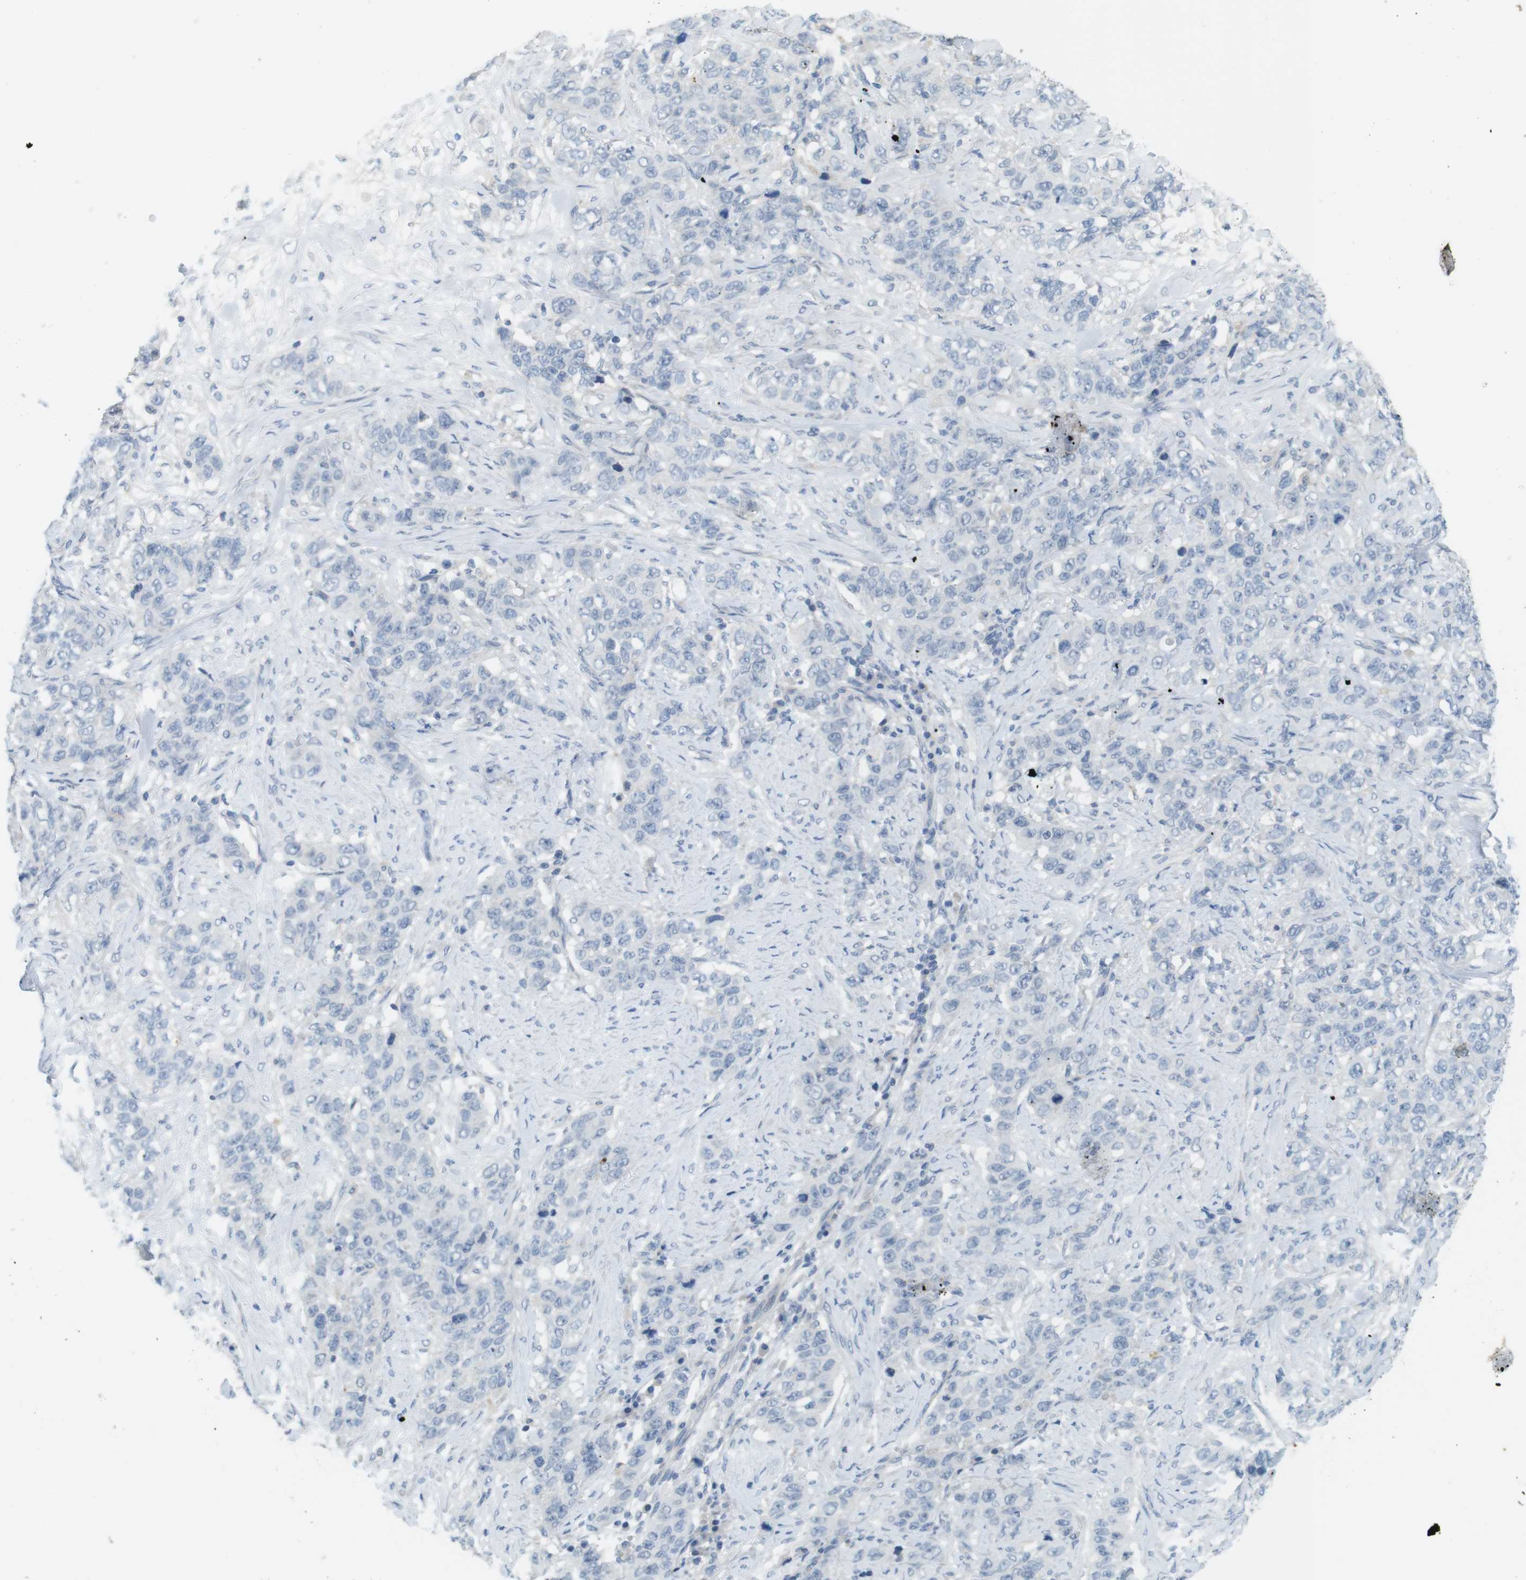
{"staining": {"intensity": "negative", "quantity": "none", "location": "none"}, "tissue": "stomach cancer", "cell_type": "Tumor cells", "image_type": "cancer", "snomed": [{"axis": "morphology", "description": "Adenocarcinoma, NOS"}, {"axis": "topography", "description": "Stomach"}], "caption": "High power microscopy image of an immunohistochemistry histopathology image of stomach cancer, revealing no significant positivity in tumor cells.", "gene": "MUC5B", "patient": {"sex": "male", "age": 48}}